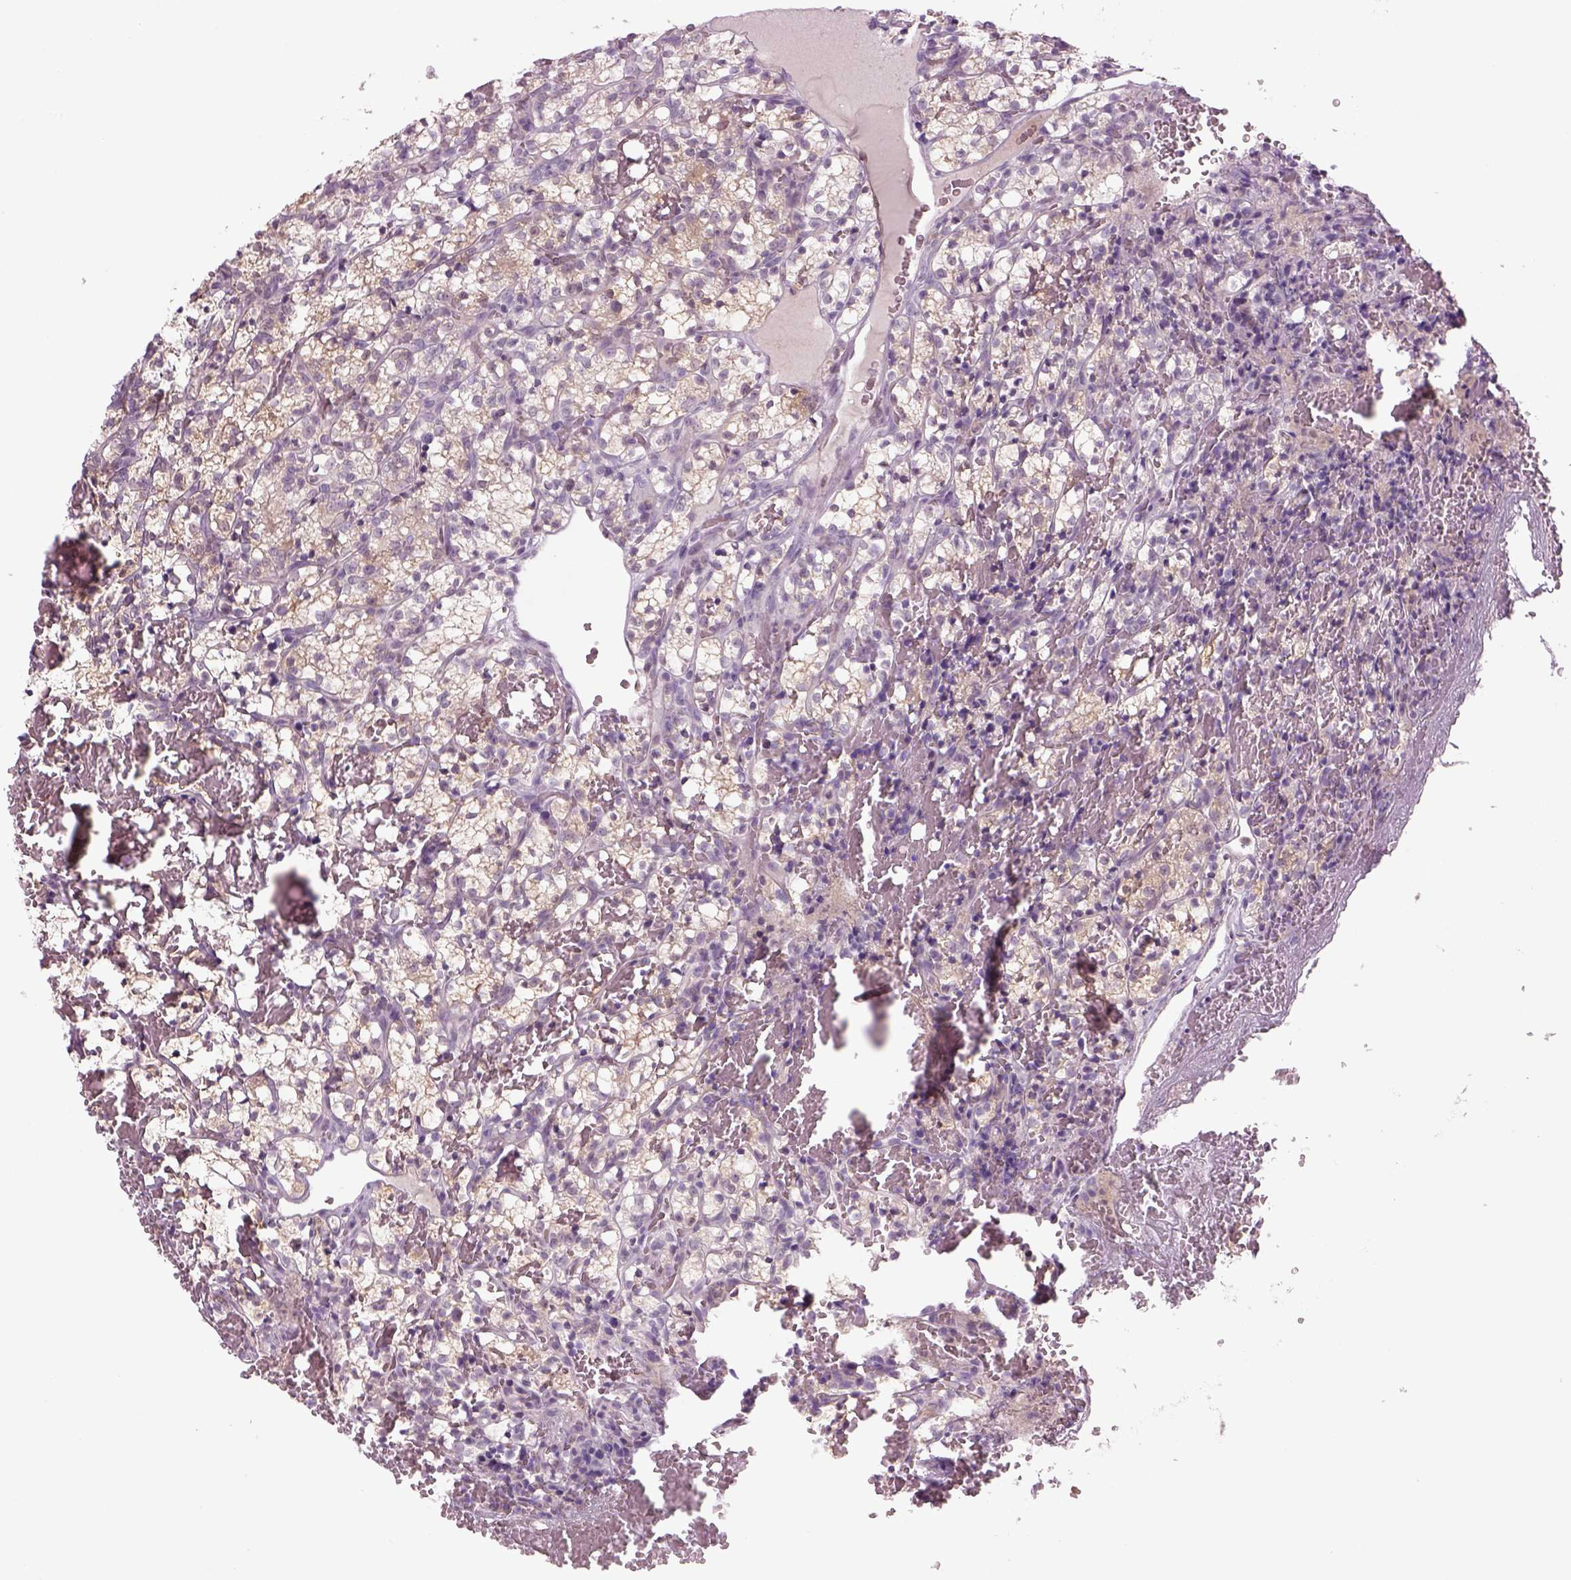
{"staining": {"intensity": "weak", "quantity": "<25%", "location": "cytoplasmic/membranous"}, "tissue": "renal cancer", "cell_type": "Tumor cells", "image_type": "cancer", "snomed": [{"axis": "morphology", "description": "Adenocarcinoma, NOS"}, {"axis": "topography", "description": "Kidney"}], "caption": "Image shows no significant protein staining in tumor cells of renal cancer (adenocarcinoma).", "gene": "MDH1B", "patient": {"sex": "female", "age": 69}}